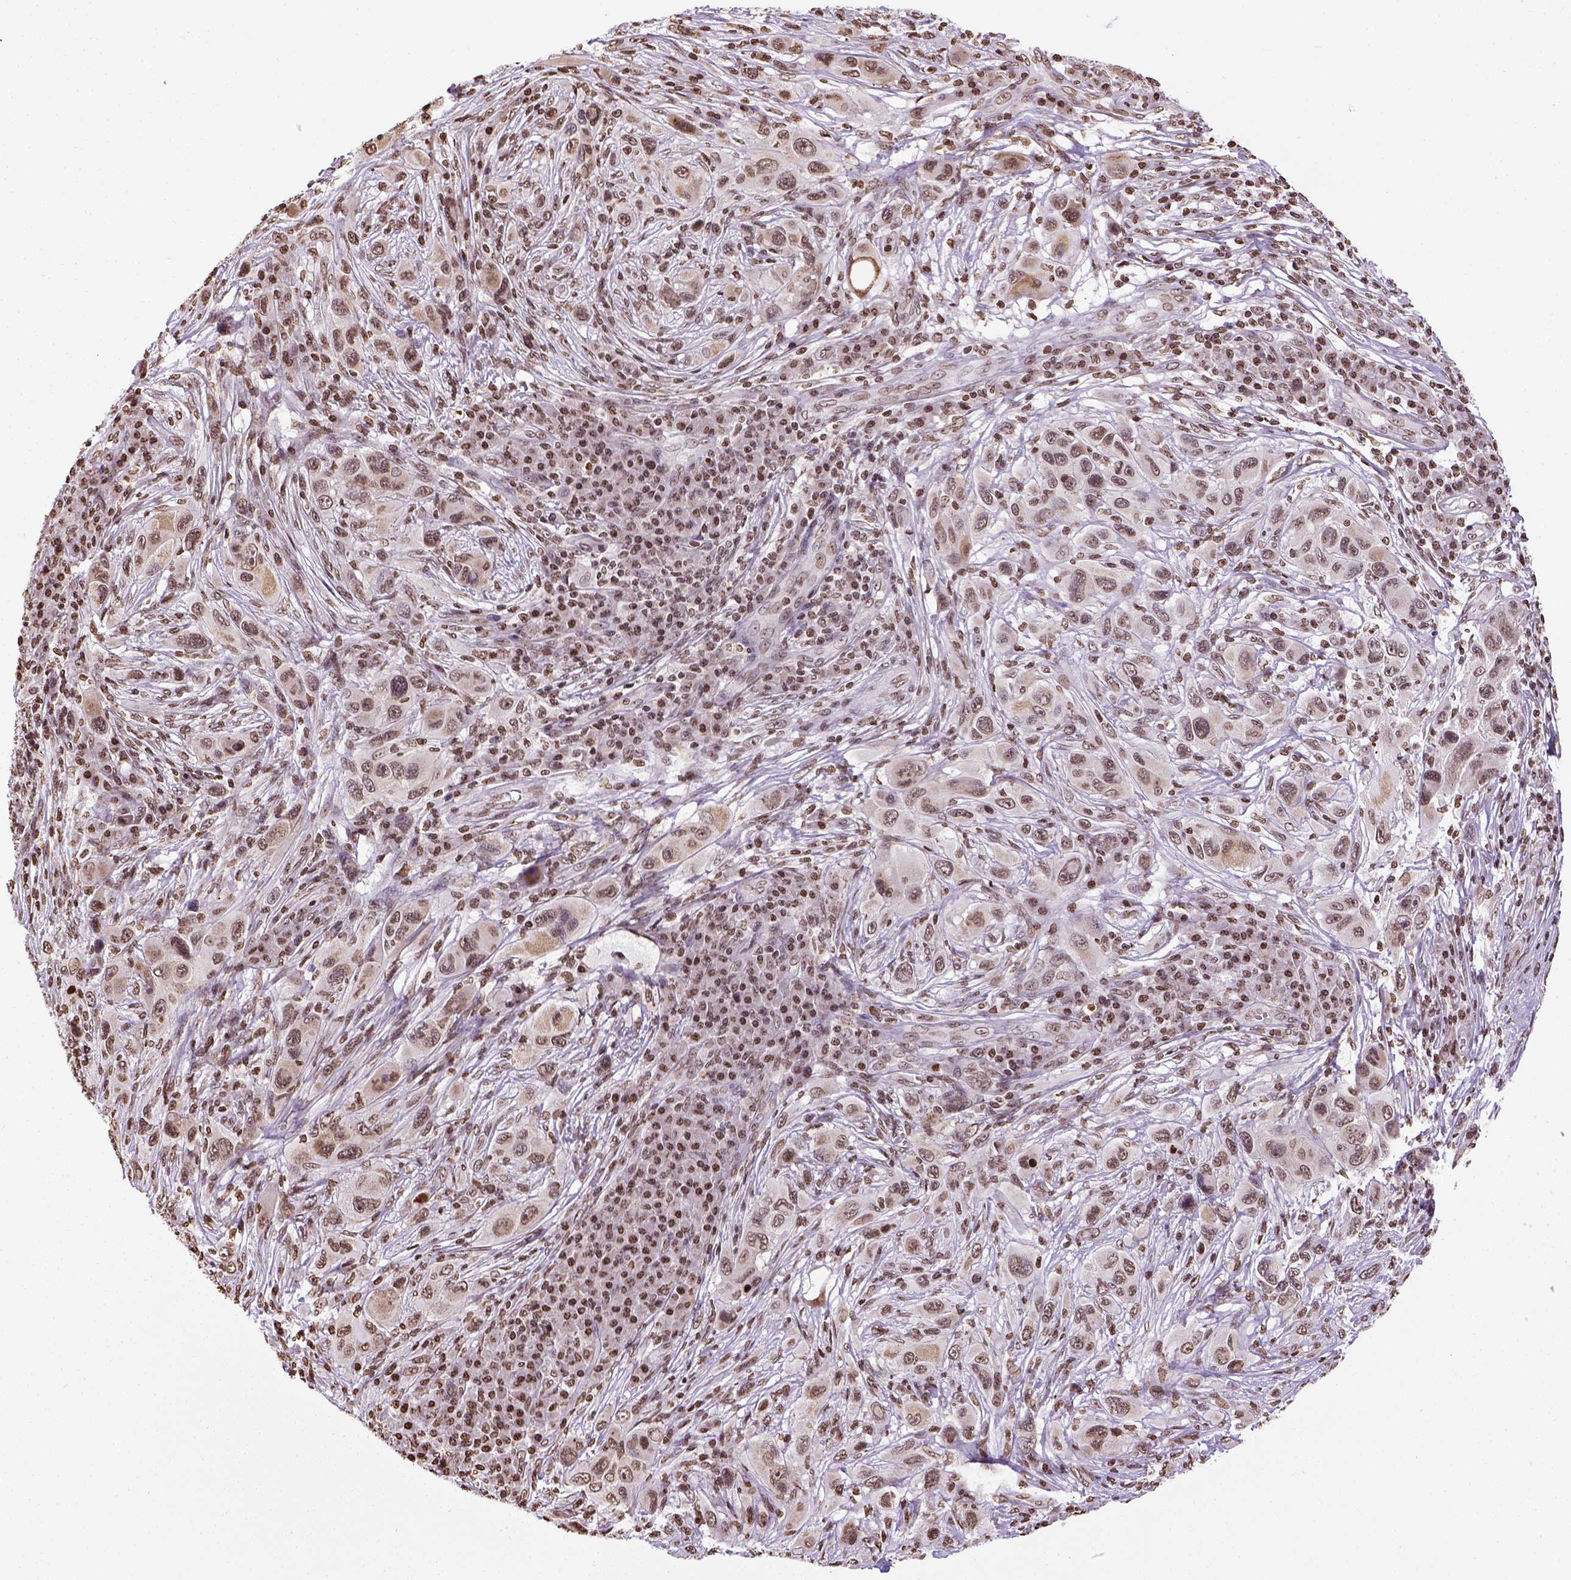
{"staining": {"intensity": "moderate", "quantity": ">75%", "location": "nuclear"}, "tissue": "melanoma", "cell_type": "Tumor cells", "image_type": "cancer", "snomed": [{"axis": "morphology", "description": "Malignant melanoma, NOS"}, {"axis": "topography", "description": "Skin"}], "caption": "Melanoma was stained to show a protein in brown. There is medium levels of moderate nuclear staining in about >75% of tumor cells.", "gene": "ZNF75D", "patient": {"sex": "male", "age": 53}}